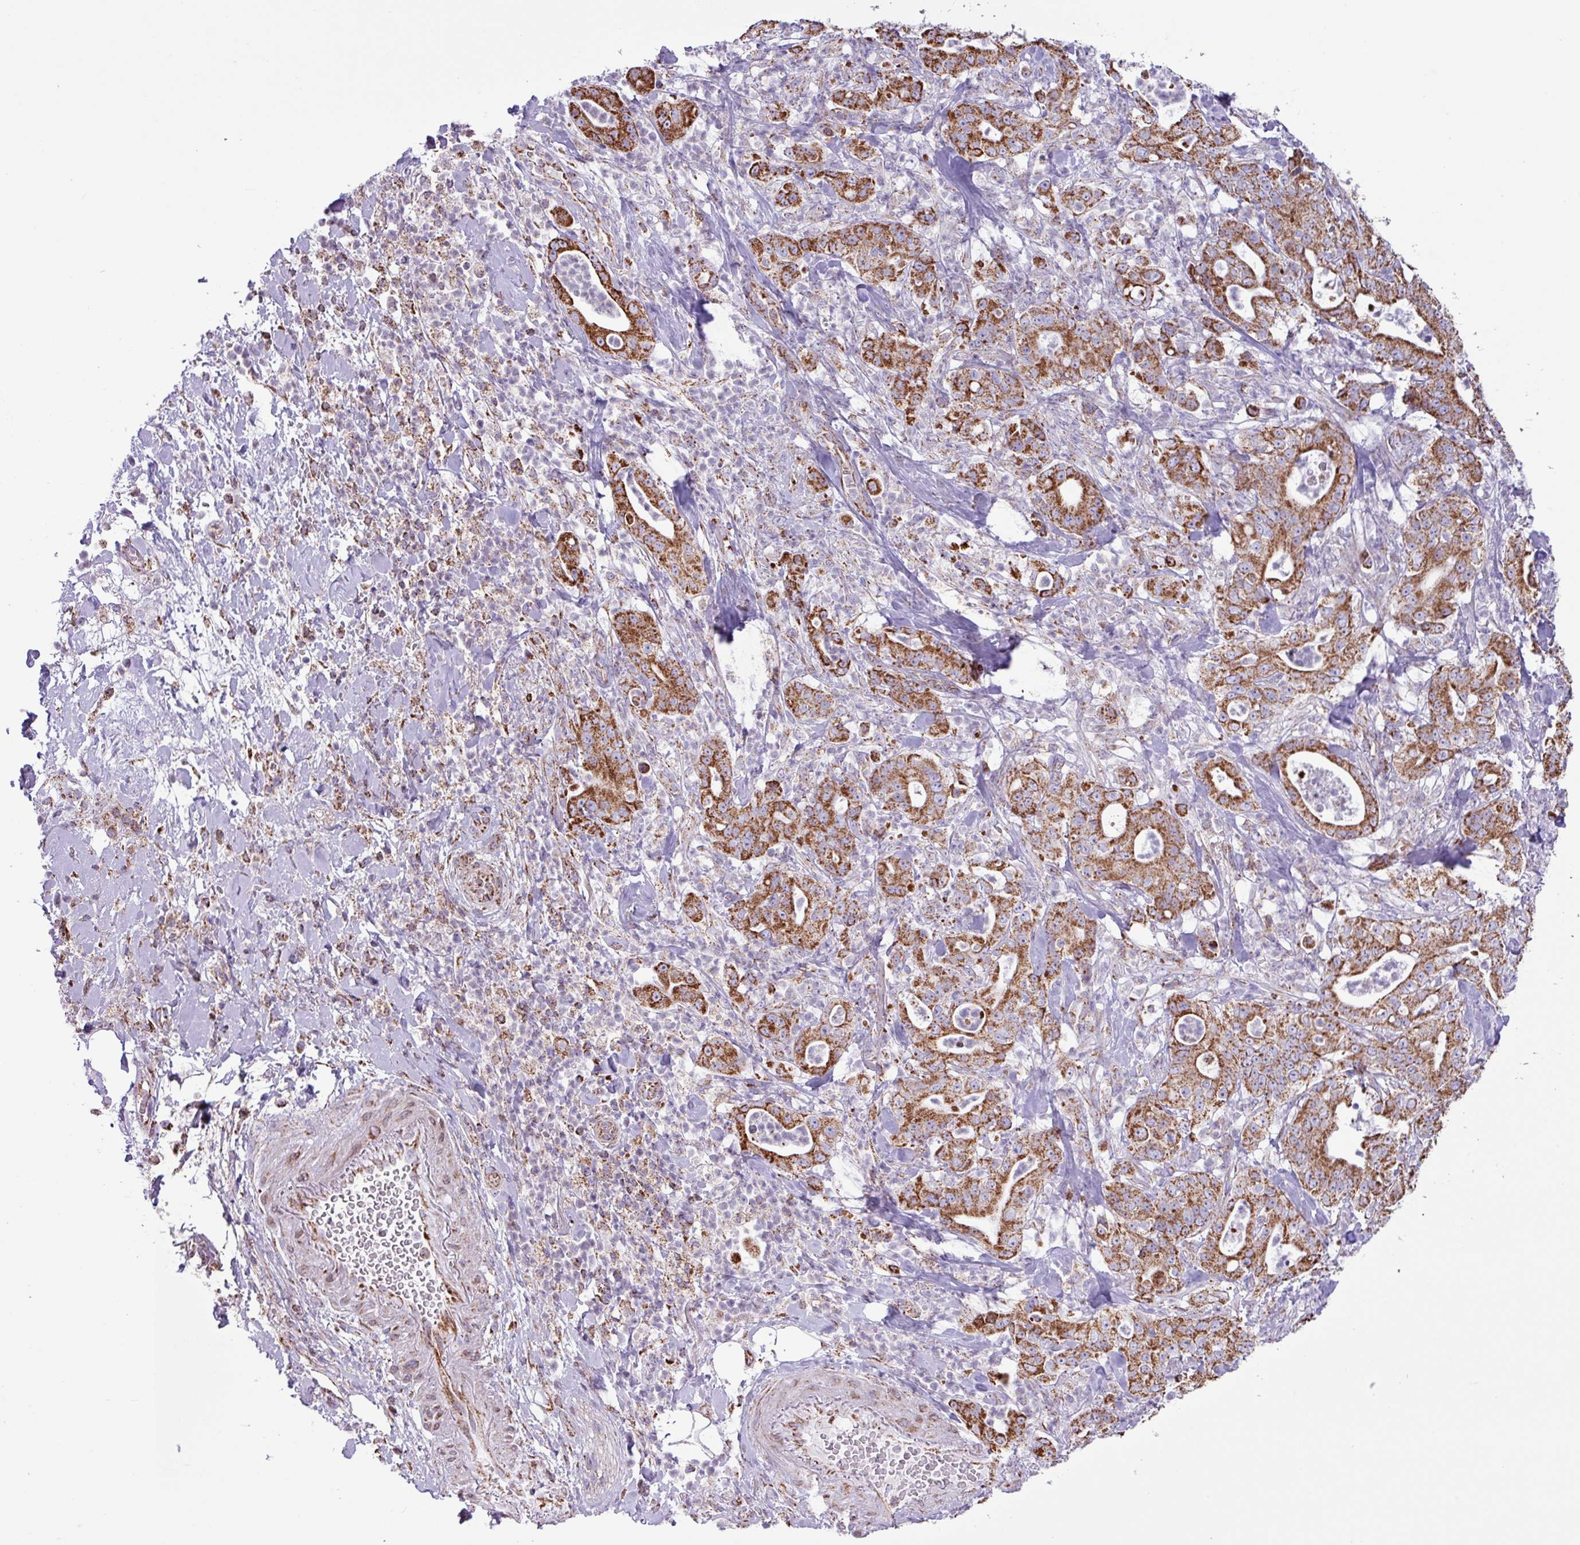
{"staining": {"intensity": "strong", "quantity": ">75%", "location": "cytoplasmic/membranous"}, "tissue": "pancreatic cancer", "cell_type": "Tumor cells", "image_type": "cancer", "snomed": [{"axis": "morphology", "description": "Adenocarcinoma, NOS"}, {"axis": "topography", "description": "Pancreas"}], "caption": "Adenocarcinoma (pancreatic) was stained to show a protein in brown. There is high levels of strong cytoplasmic/membranous staining in about >75% of tumor cells.", "gene": "RTL3", "patient": {"sex": "male", "age": 71}}